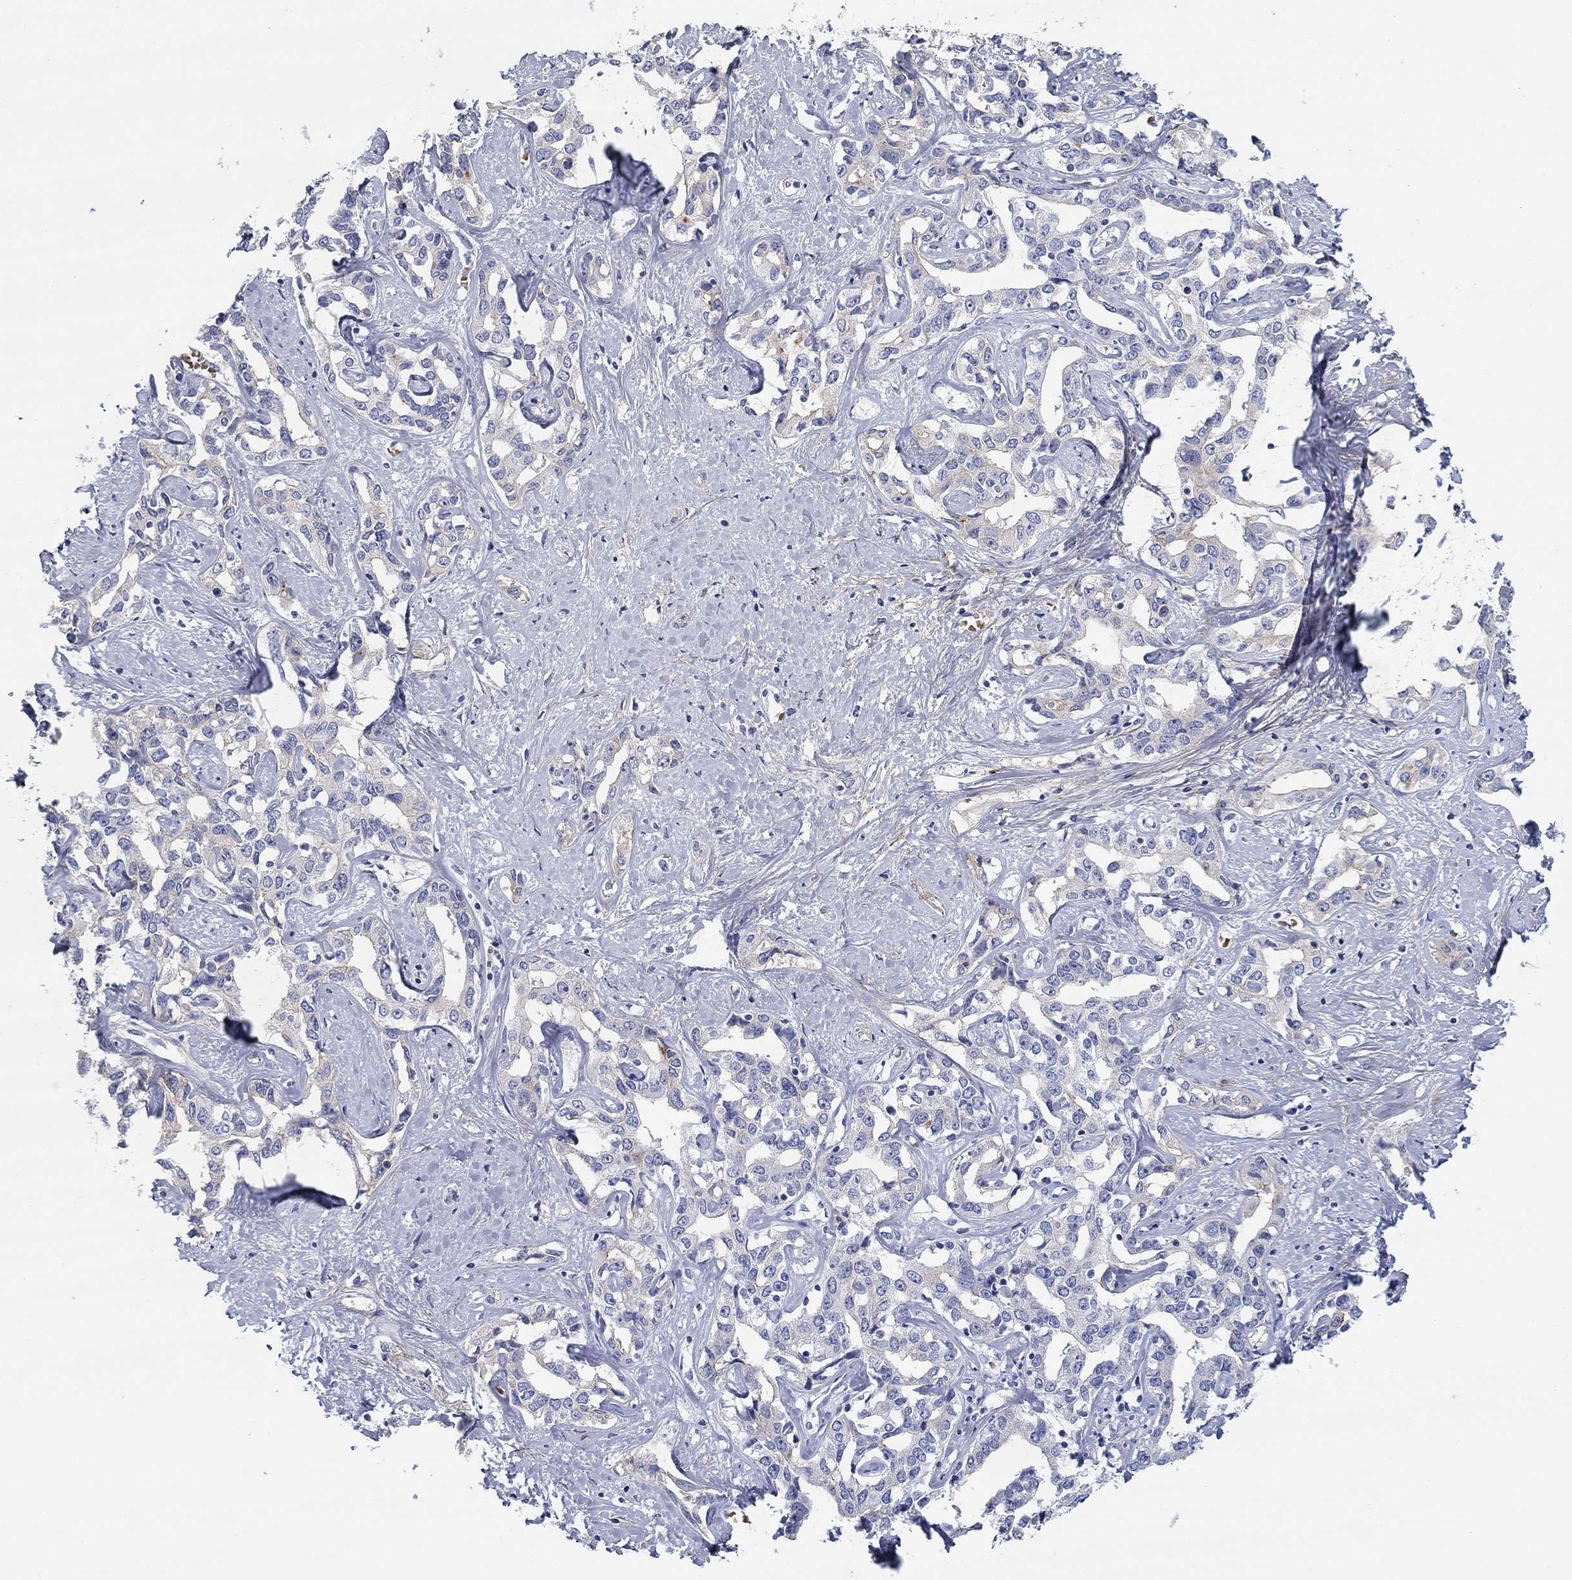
{"staining": {"intensity": "negative", "quantity": "none", "location": "none"}, "tissue": "liver cancer", "cell_type": "Tumor cells", "image_type": "cancer", "snomed": [{"axis": "morphology", "description": "Cholangiocarcinoma"}, {"axis": "topography", "description": "Liver"}], "caption": "This is an immunohistochemistry (IHC) image of cholangiocarcinoma (liver). There is no positivity in tumor cells.", "gene": "GPC1", "patient": {"sex": "male", "age": 59}}